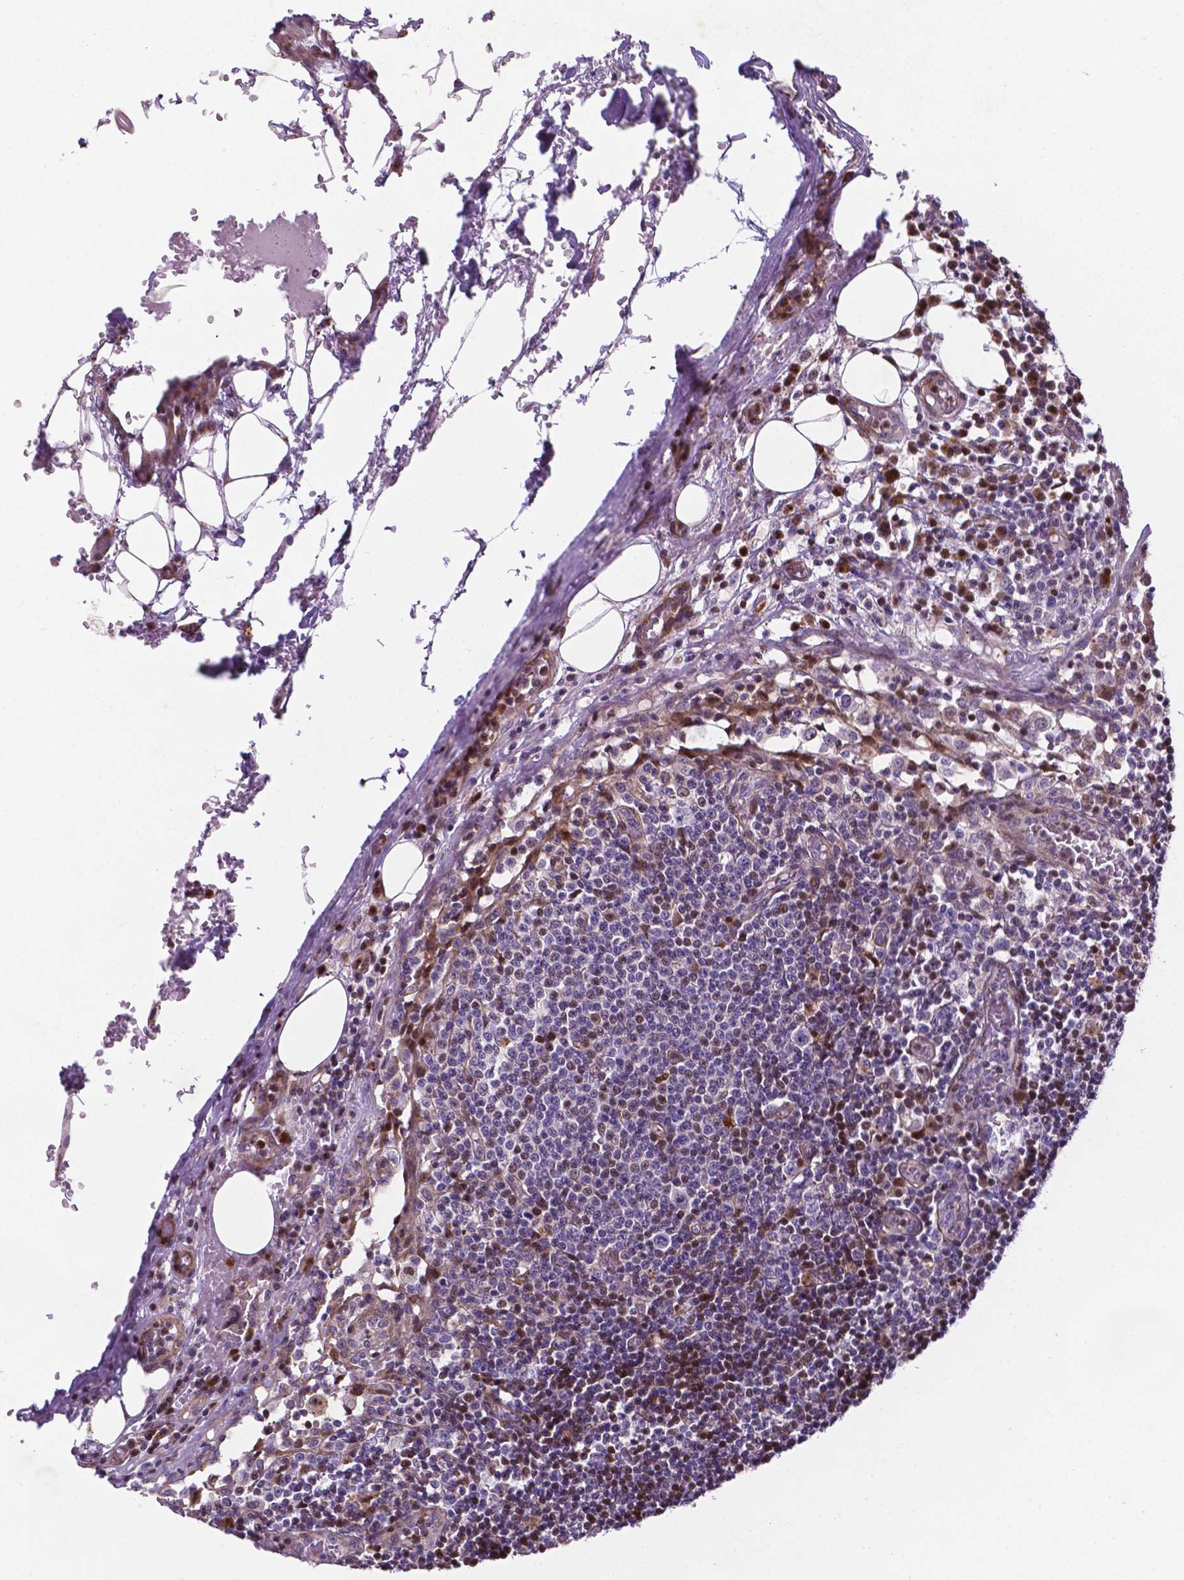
{"staining": {"intensity": "moderate", "quantity": "<25%", "location": "nuclear"}, "tissue": "lymph node", "cell_type": "Germinal center cells", "image_type": "normal", "snomed": [{"axis": "morphology", "description": "Normal tissue, NOS"}, {"axis": "topography", "description": "Lymph node"}], "caption": "IHC (DAB (3,3'-diaminobenzidine)) staining of benign human lymph node shows moderate nuclear protein expression in approximately <25% of germinal center cells. (DAB (3,3'-diaminobenzidine) = brown stain, brightfield microscopy at high magnification).", "gene": "TM4SF20", "patient": {"sex": "male", "age": 62}}